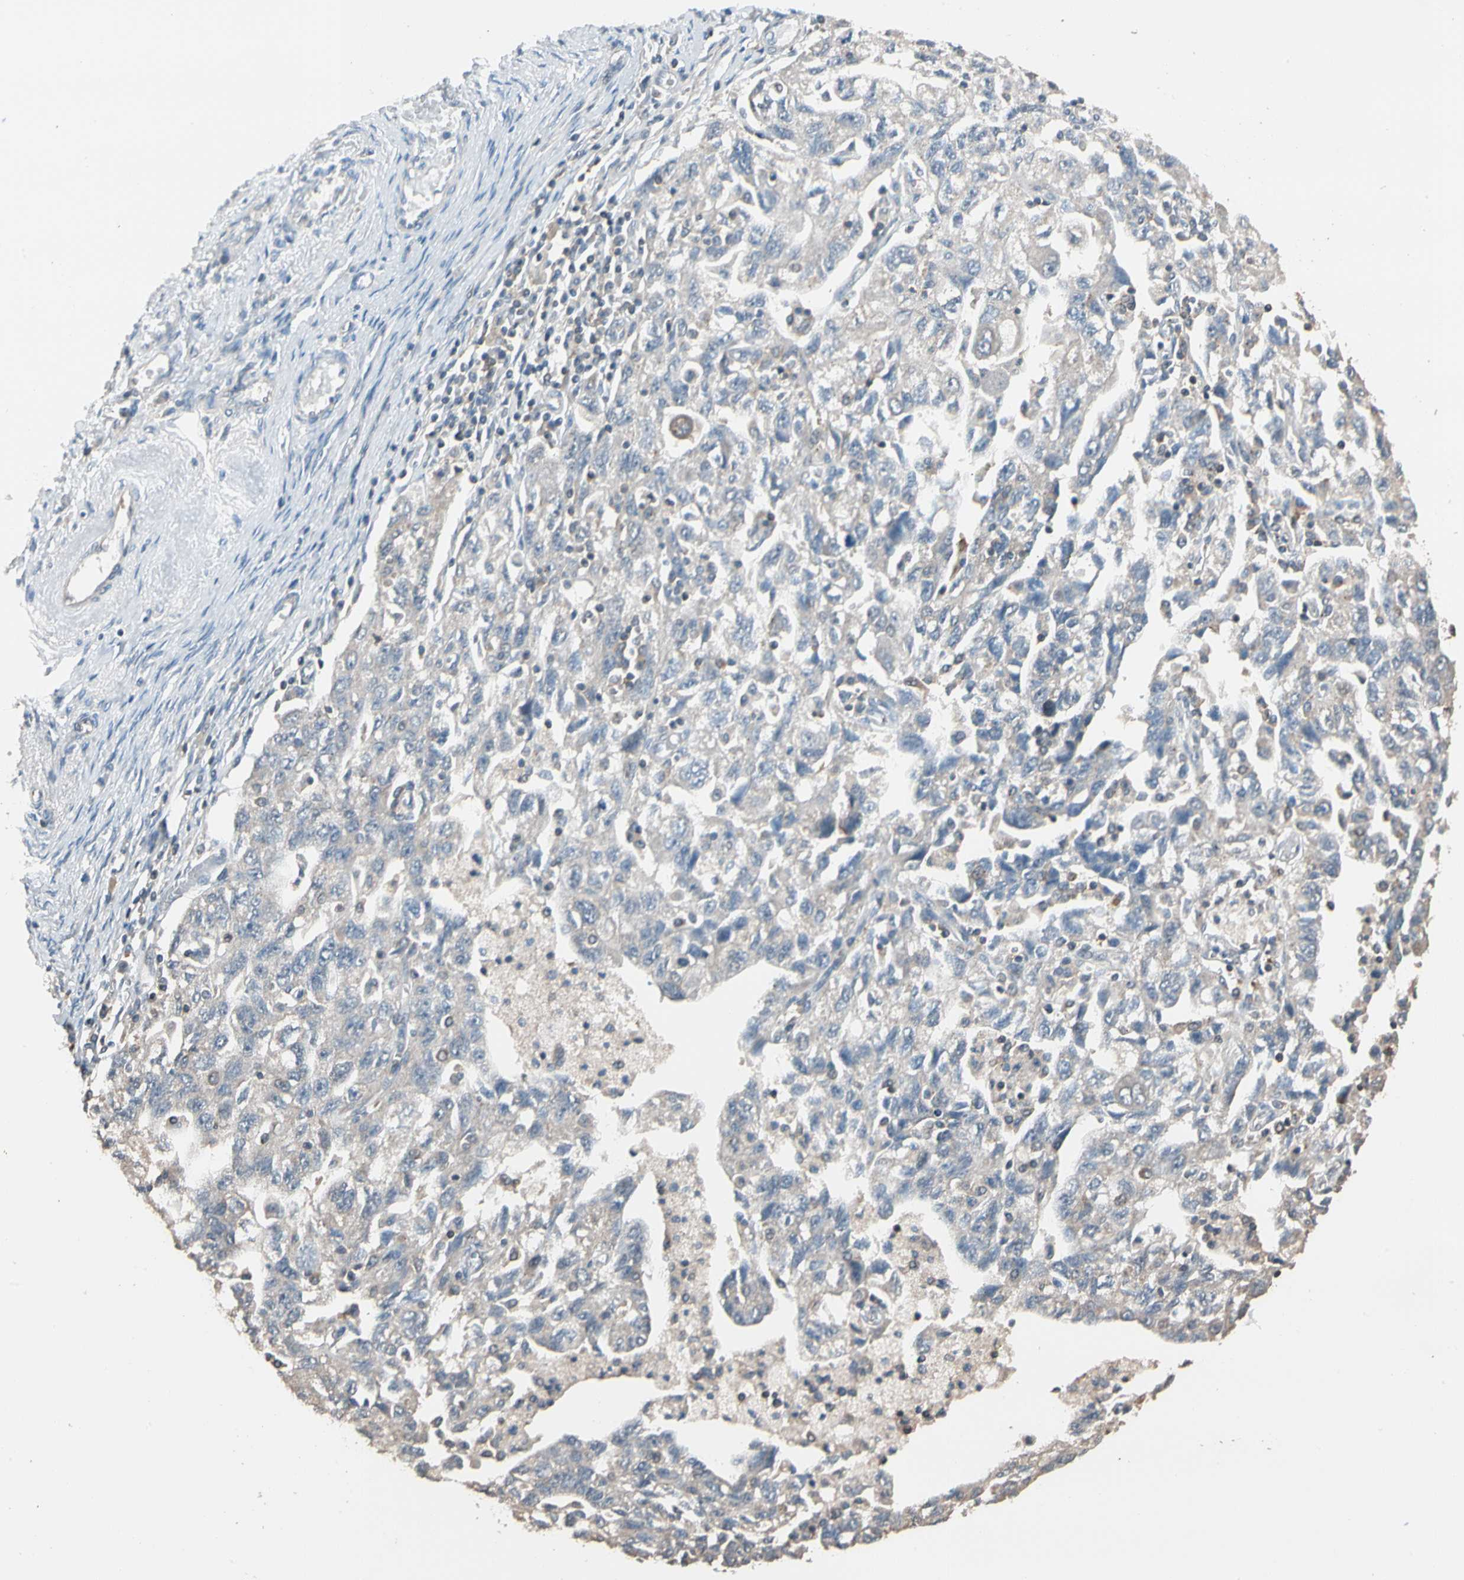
{"staining": {"intensity": "weak", "quantity": "<25%", "location": "cytoplasmic/membranous"}, "tissue": "ovarian cancer", "cell_type": "Tumor cells", "image_type": "cancer", "snomed": [{"axis": "morphology", "description": "Carcinoma, NOS"}, {"axis": "morphology", "description": "Cystadenocarcinoma, serous, NOS"}, {"axis": "topography", "description": "Ovary"}], "caption": "This photomicrograph is of ovarian cancer stained with immunohistochemistry (IHC) to label a protein in brown with the nuclei are counter-stained blue. There is no positivity in tumor cells.", "gene": "MAP3K7", "patient": {"sex": "female", "age": 69}}